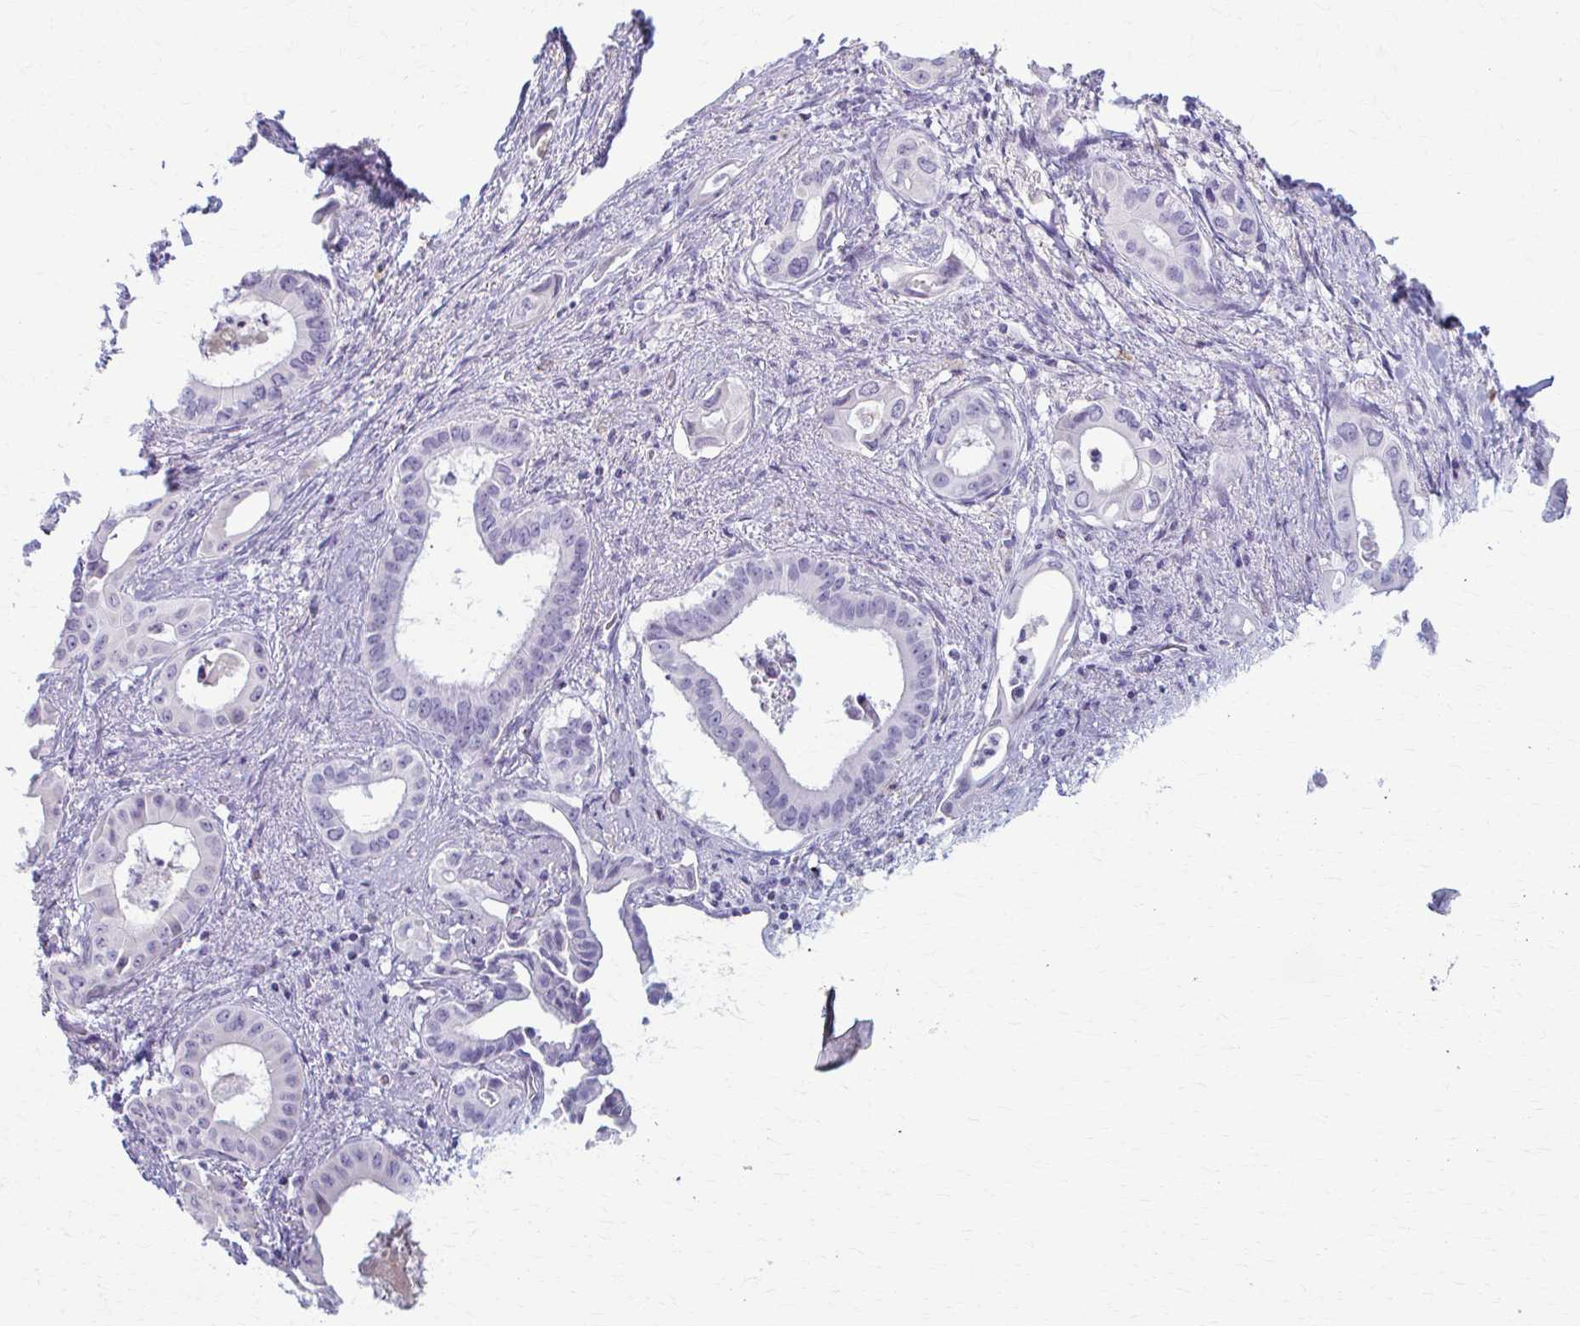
{"staining": {"intensity": "negative", "quantity": "none", "location": "none"}, "tissue": "pancreatic cancer", "cell_type": "Tumor cells", "image_type": "cancer", "snomed": [{"axis": "morphology", "description": "Adenocarcinoma, NOS"}, {"axis": "topography", "description": "Pancreas"}], "caption": "IHC histopathology image of human pancreatic cancer stained for a protein (brown), which reveals no positivity in tumor cells. Brightfield microscopy of immunohistochemistry (IHC) stained with DAB (3,3'-diaminobenzidine) (brown) and hematoxylin (blue), captured at high magnification.", "gene": "LDLRAP1", "patient": {"sex": "female", "age": 77}}